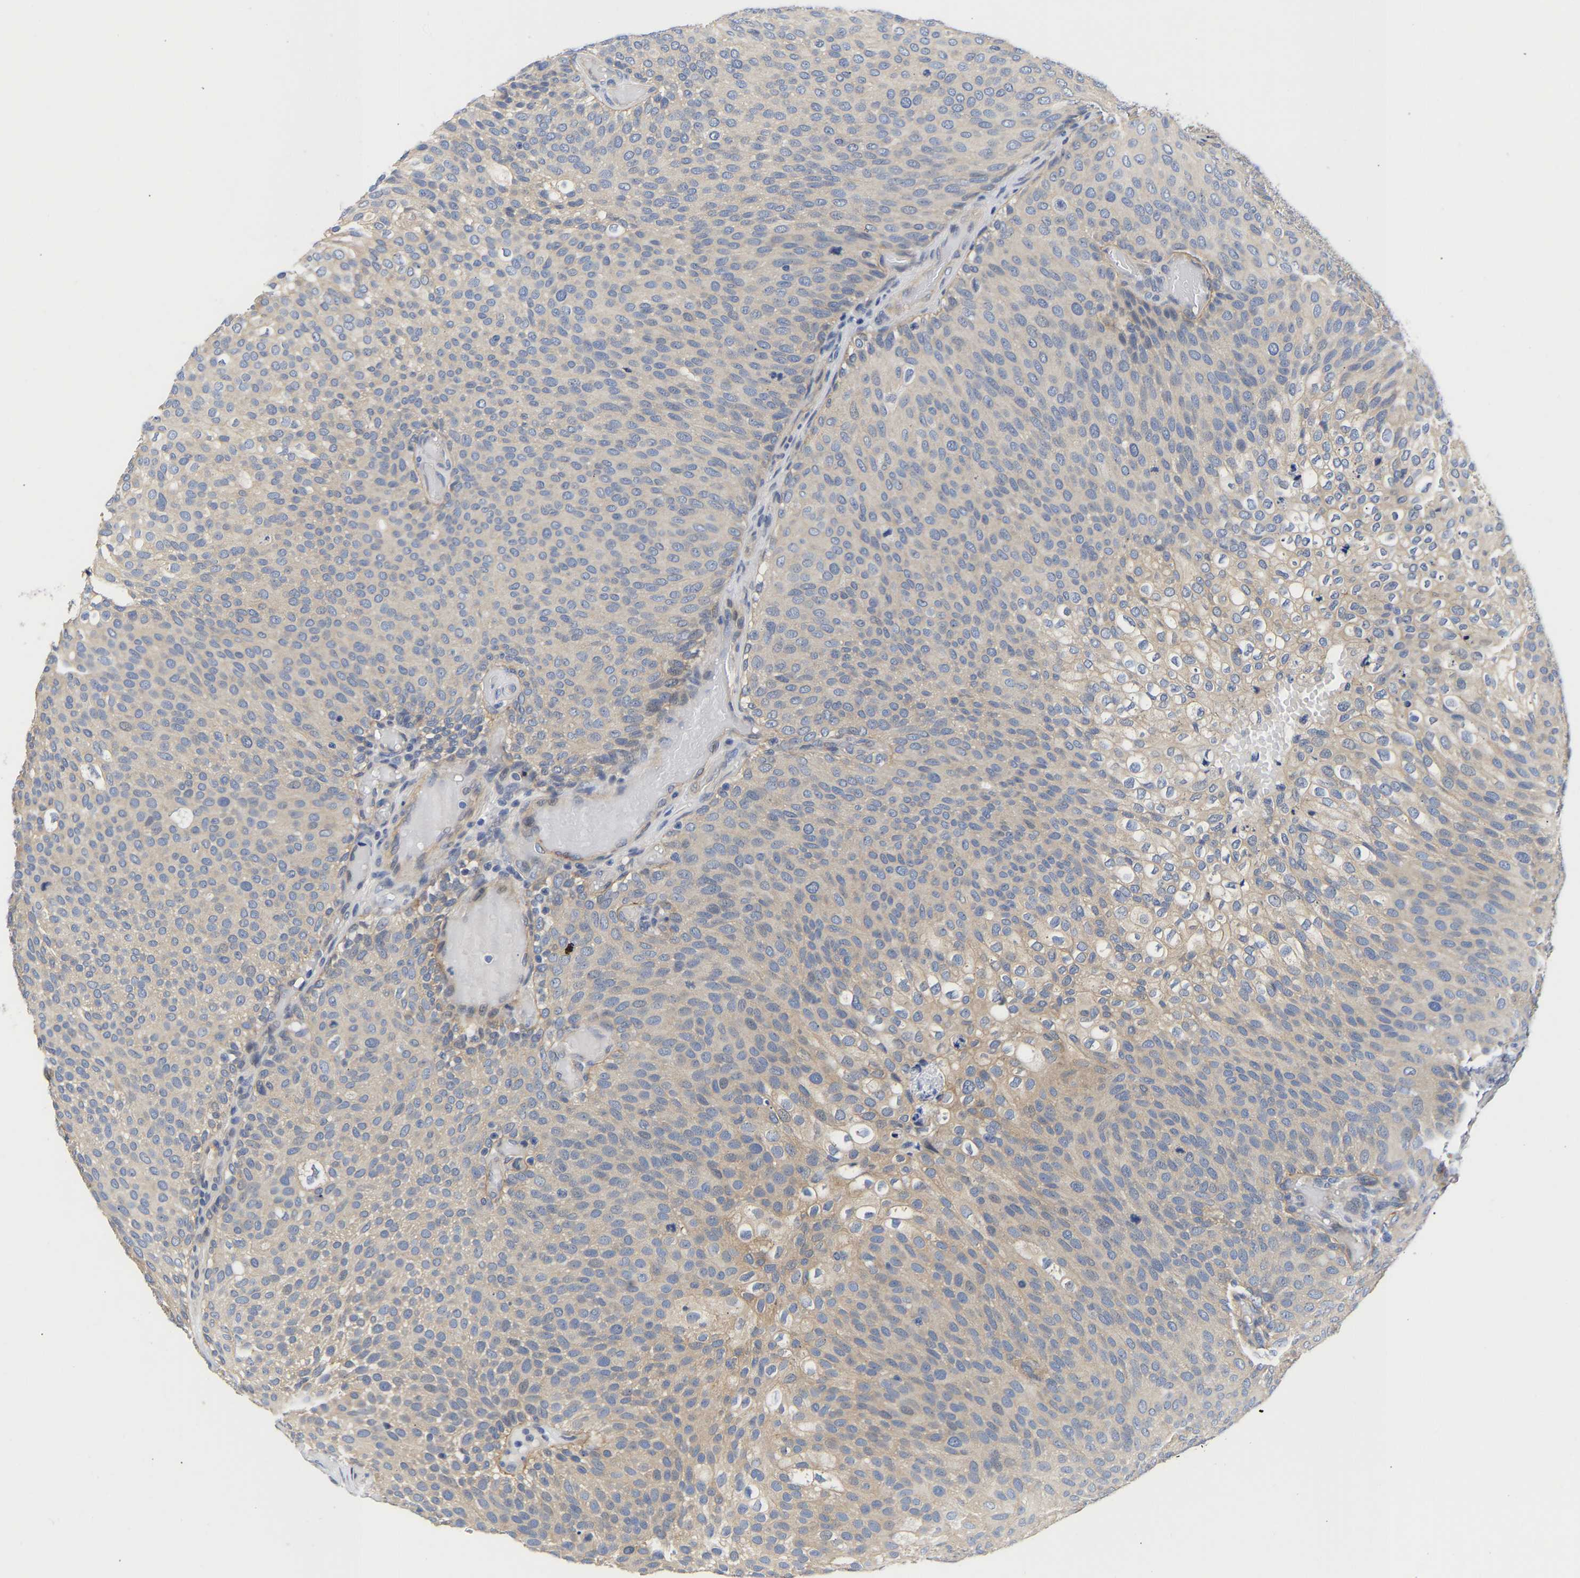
{"staining": {"intensity": "negative", "quantity": "none", "location": "none"}, "tissue": "urothelial cancer", "cell_type": "Tumor cells", "image_type": "cancer", "snomed": [{"axis": "morphology", "description": "Urothelial carcinoma, Low grade"}, {"axis": "topography", "description": "Urinary bladder"}], "caption": "Immunohistochemistry (IHC) image of human urothelial carcinoma (low-grade) stained for a protein (brown), which reveals no expression in tumor cells. (Immunohistochemistry, brightfield microscopy, high magnification).", "gene": "CCDC6", "patient": {"sex": "male", "age": 78}}